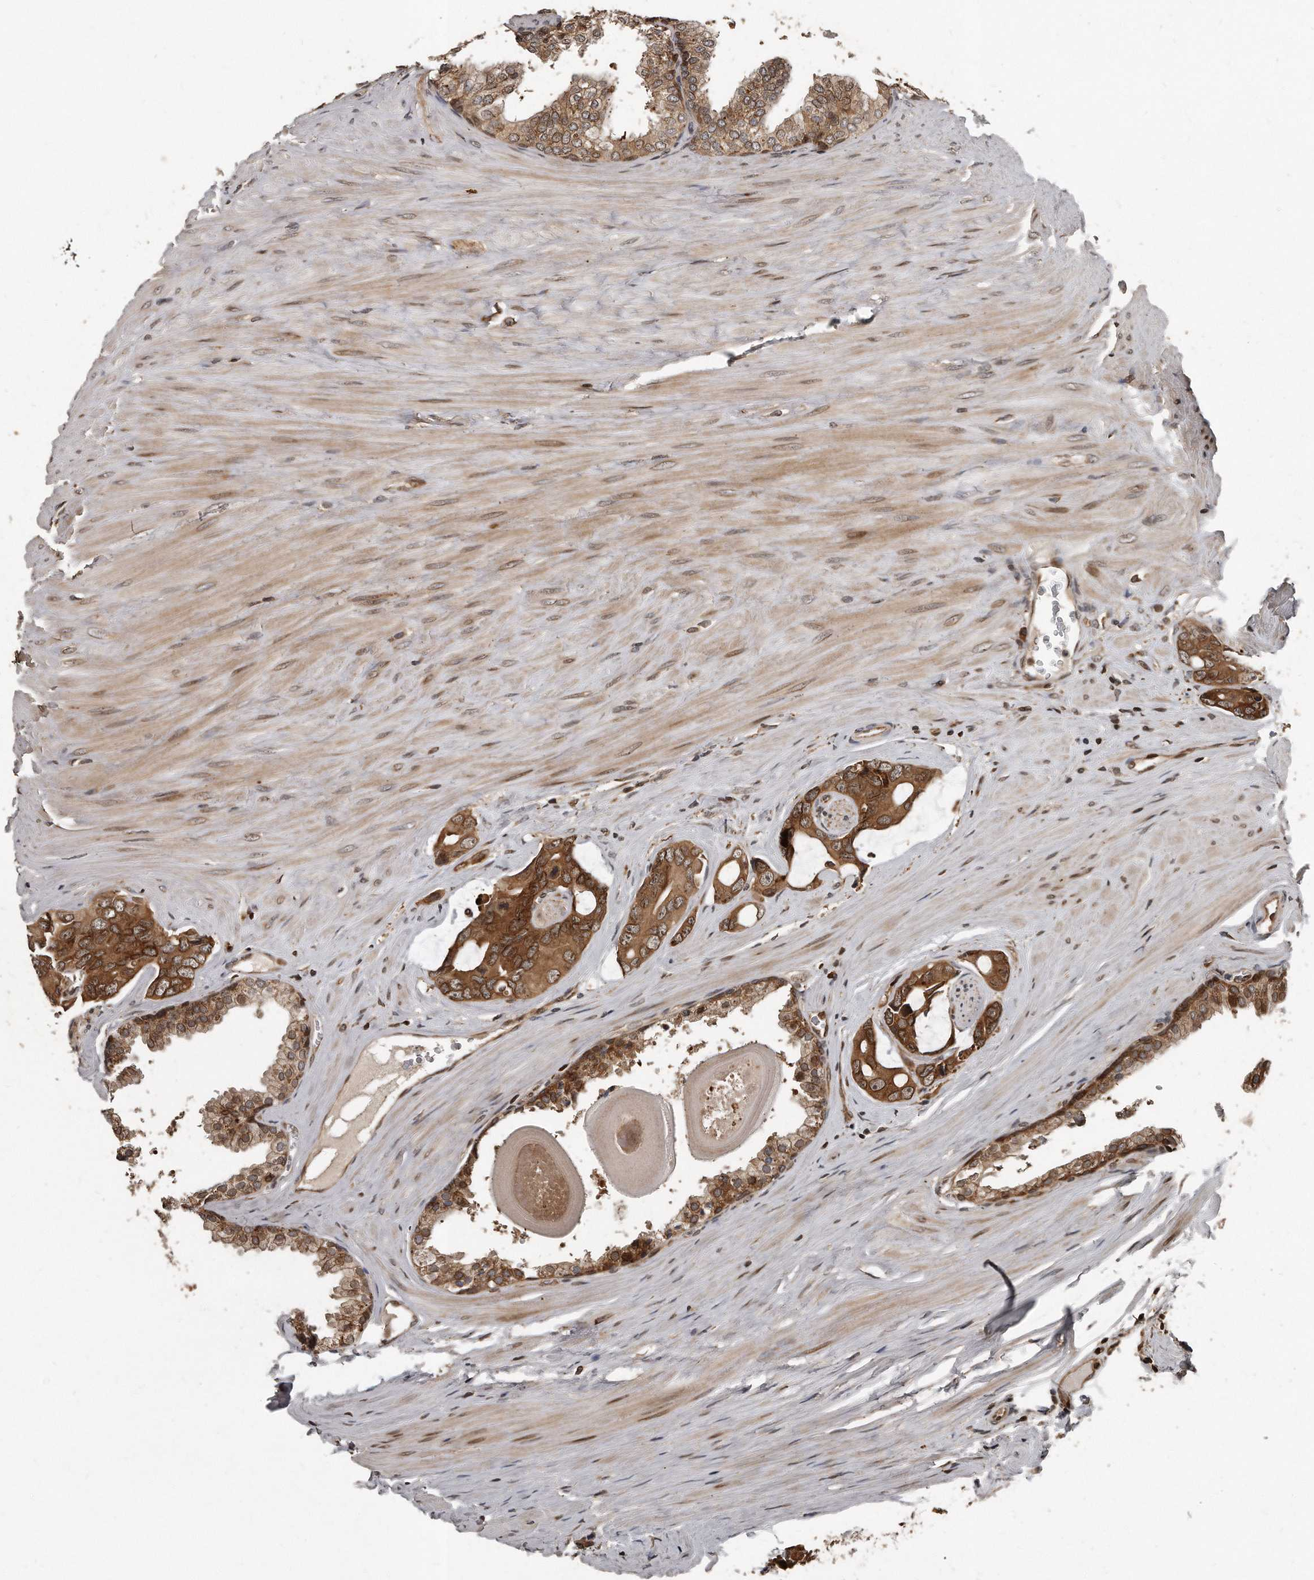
{"staining": {"intensity": "strong", "quantity": ">75%", "location": "cytoplasmic/membranous"}, "tissue": "prostate cancer", "cell_type": "Tumor cells", "image_type": "cancer", "snomed": [{"axis": "morphology", "description": "Adenocarcinoma, Medium grade"}, {"axis": "topography", "description": "Prostate"}], "caption": "Protein expression analysis of human prostate medium-grade adenocarcinoma reveals strong cytoplasmic/membranous staining in approximately >75% of tumor cells.", "gene": "GCH1", "patient": {"sex": "male", "age": 53}}